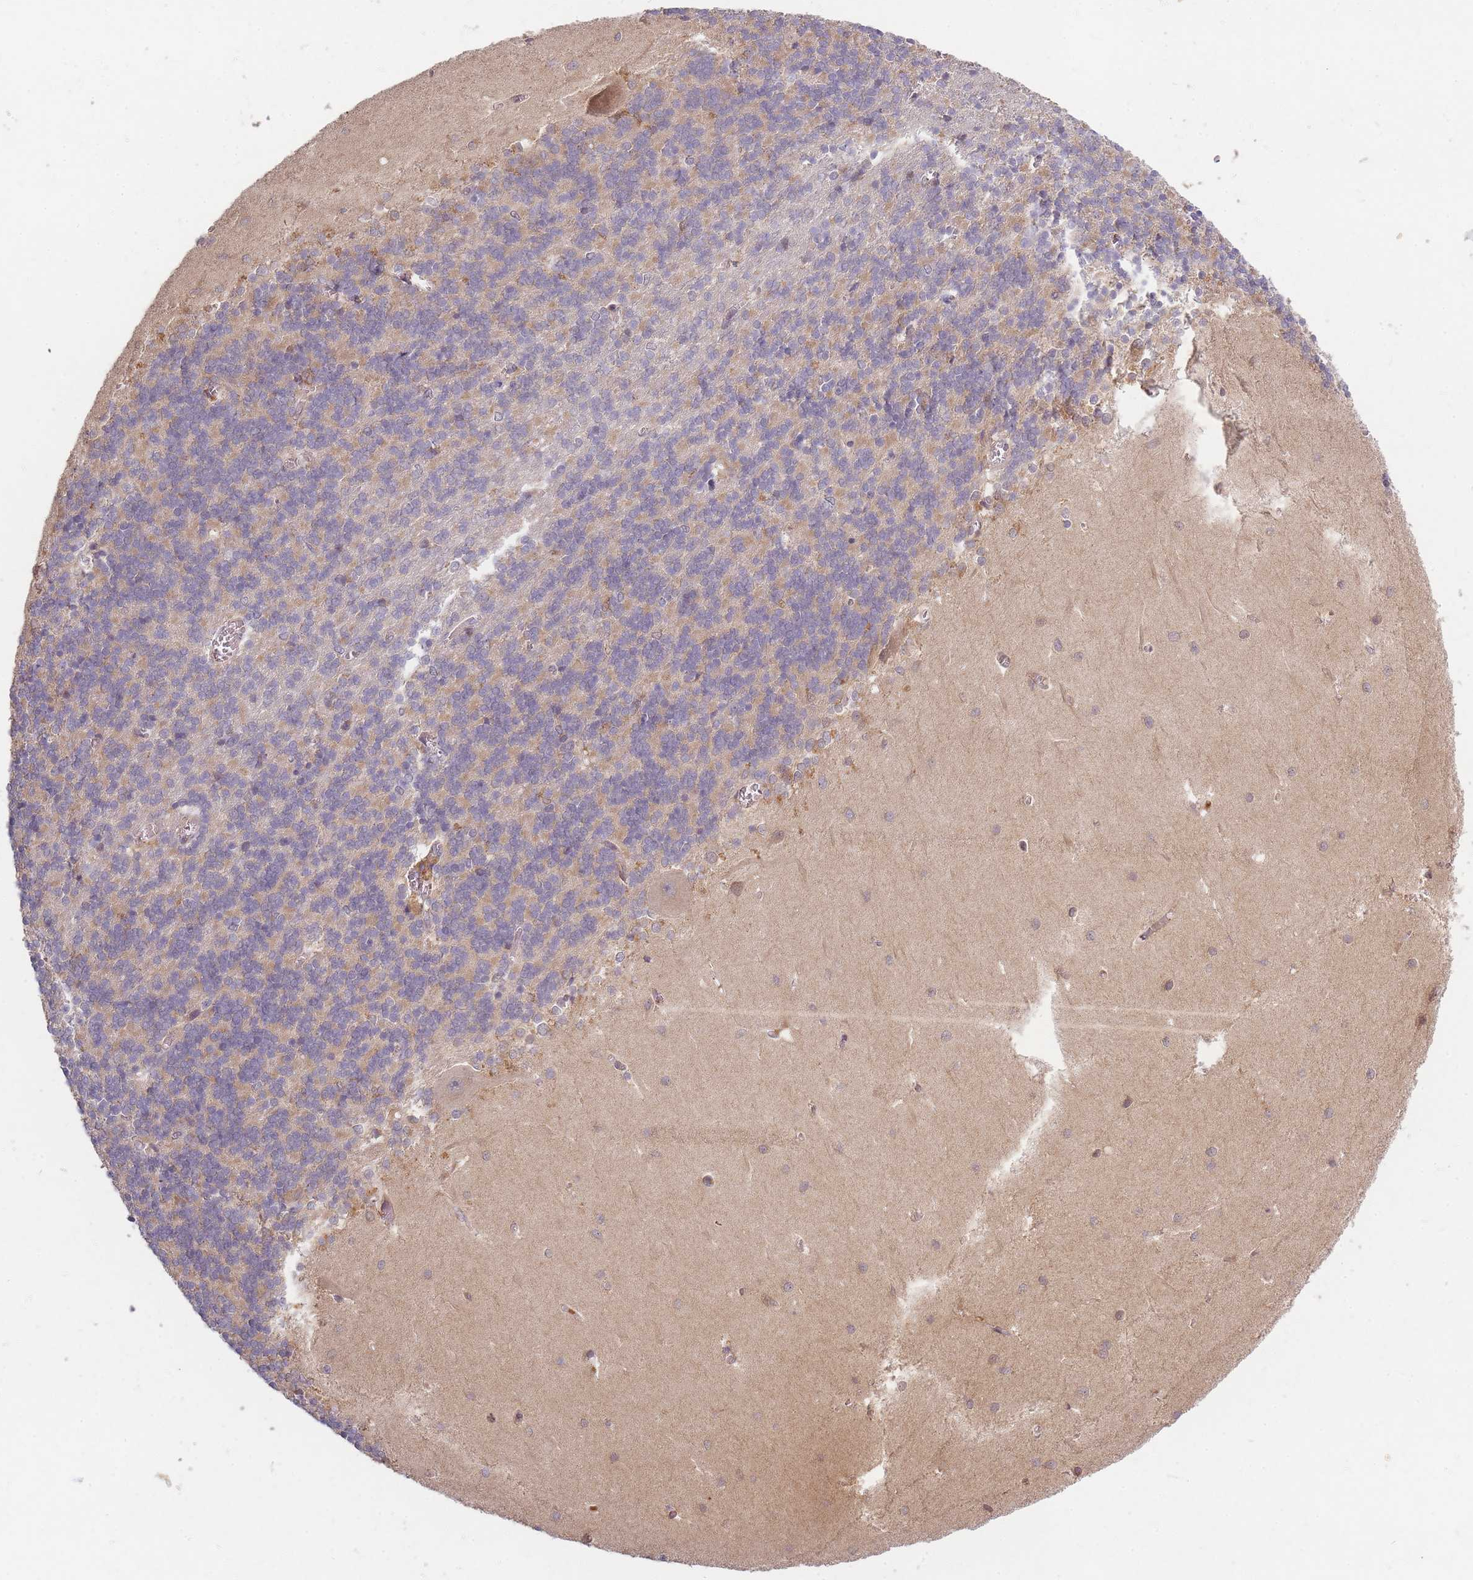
{"staining": {"intensity": "negative", "quantity": "none", "location": "none"}, "tissue": "cerebellum", "cell_type": "Cells in granular layer", "image_type": "normal", "snomed": [{"axis": "morphology", "description": "Normal tissue, NOS"}, {"axis": "topography", "description": "Cerebellum"}], "caption": "Cerebellum was stained to show a protein in brown. There is no significant expression in cells in granular layer. Brightfield microscopy of immunohistochemistry (IHC) stained with DAB (brown) and hematoxylin (blue), captured at high magnification.", "gene": "SMIM14", "patient": {"sex": "male", "age": 37}}